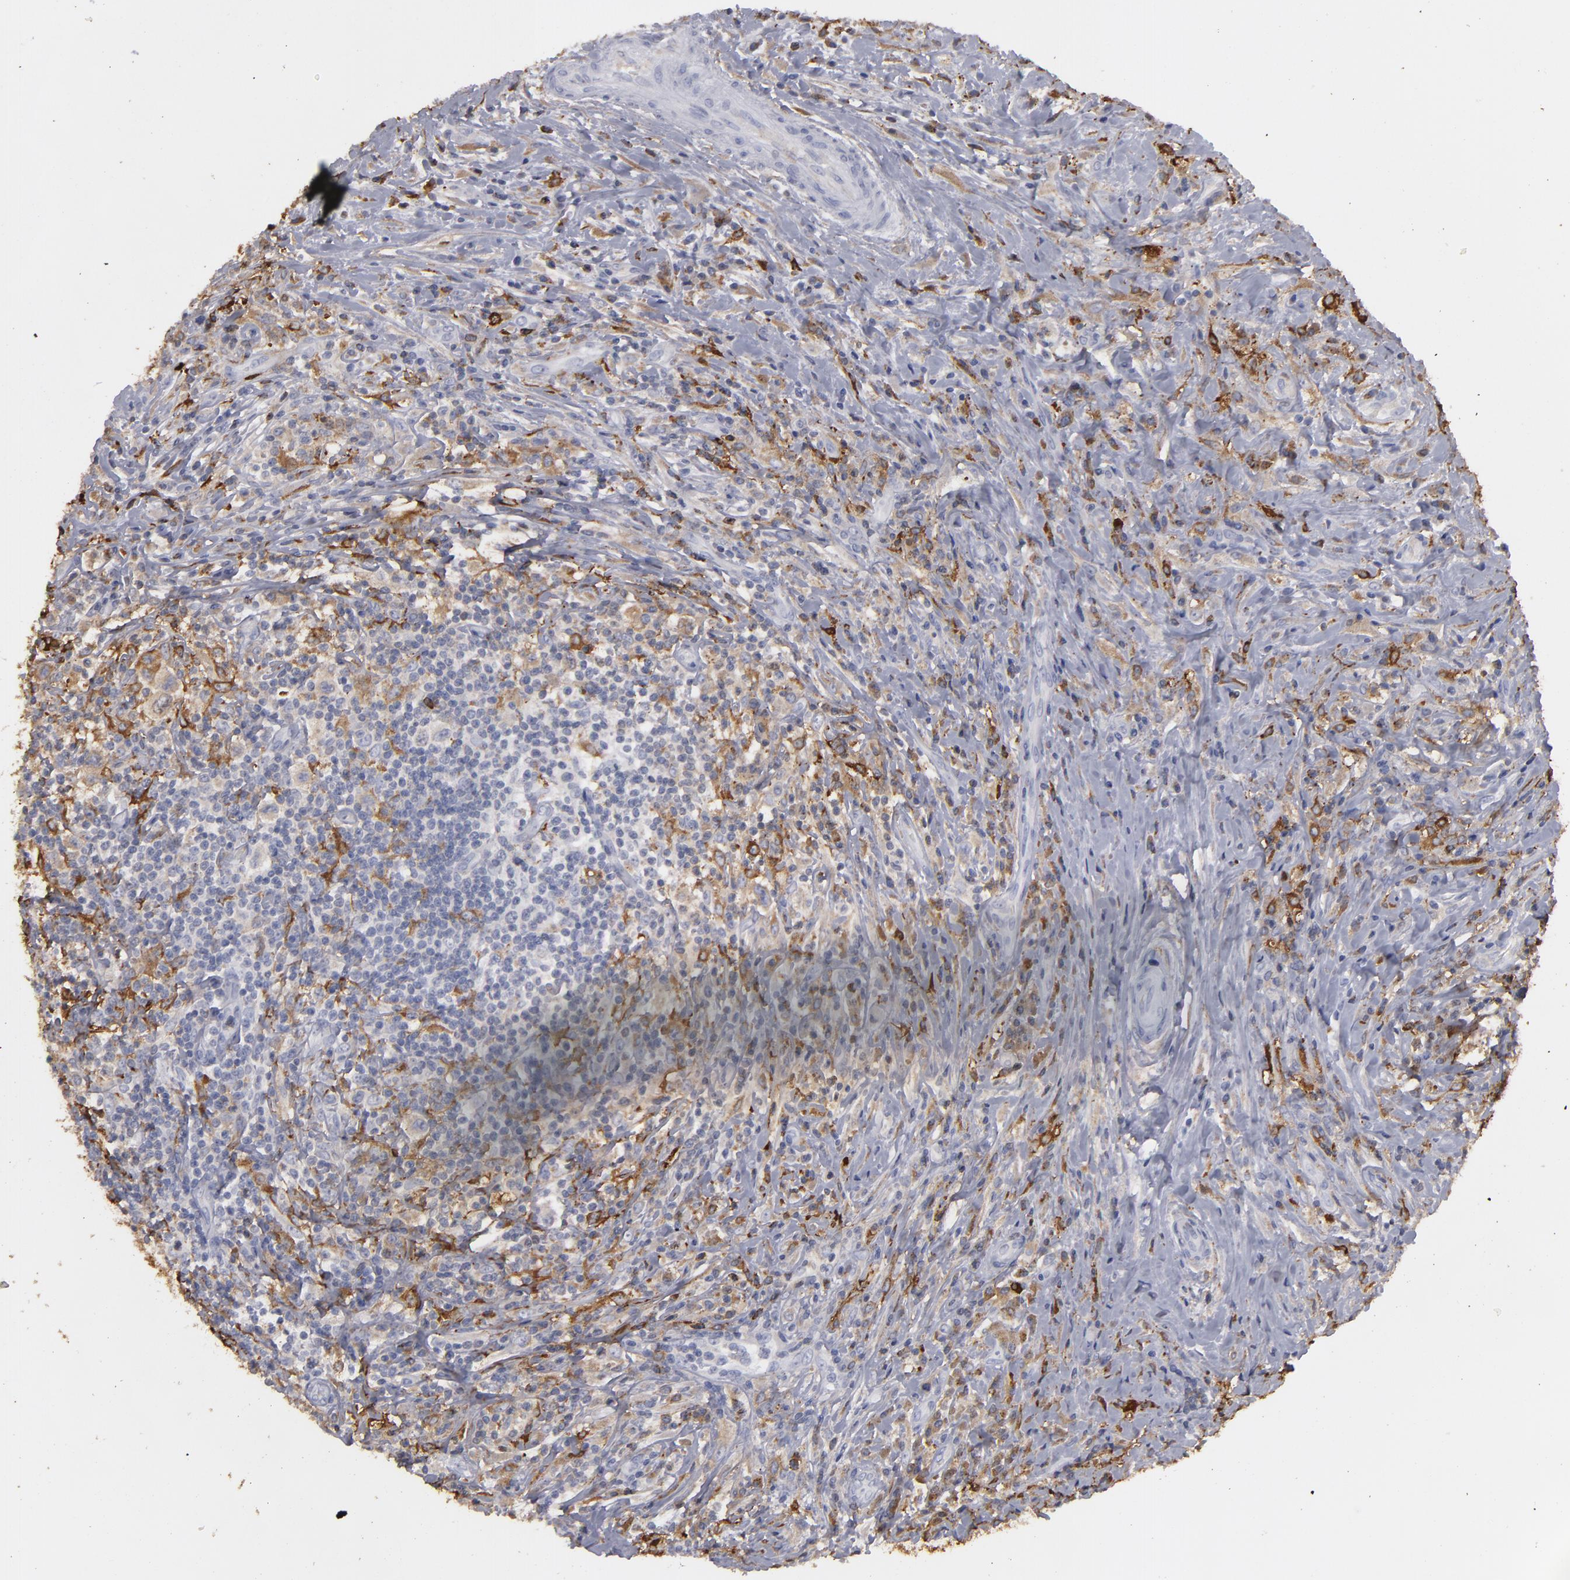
{"staining": {"intensity": "moderate", "quantity": "25%-75%", "location": "cytoplasmic/membranous"}, "tissue": "lymphoma", "cell_type": "Tumor cells", "image_type": "cancer", "snomed": [{"axis": "morphology", "description": "Hodgkin's disease, NOS"}, {"axis": "topography", "description": "Lymph node"}], "caption": "DAB (3,3'-diaminobenzidine) immunohistochemical staining of human lymphoma displays moderate cytoplasmic/membranous protein staining in about 25%-75% of tumor cells.", "gene": "ODC1", "patient": {"sex": "female", "age": 25}}